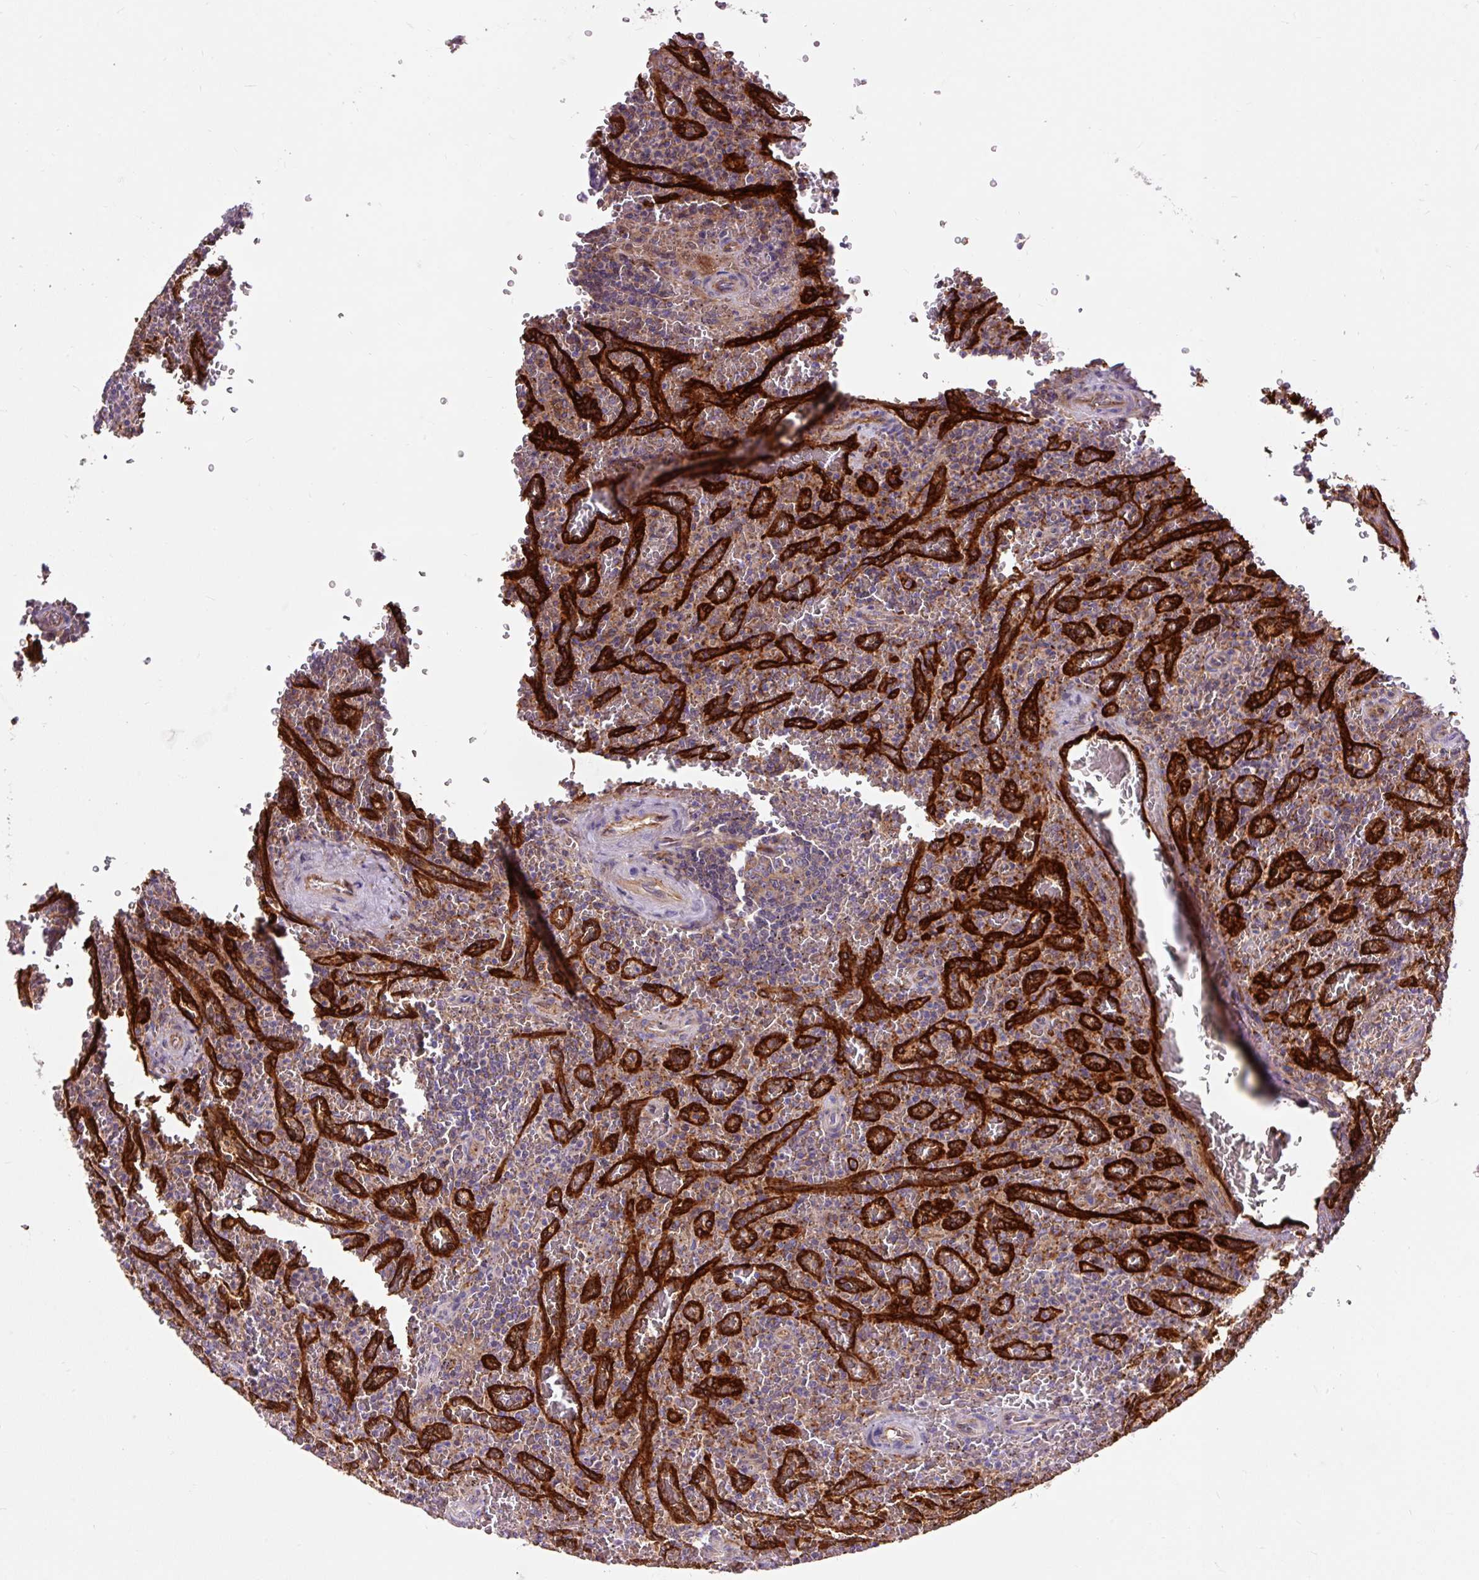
{"staining": {"intensity": "weak", "quantity": "25%-75%", "location": "cytoplasmic/membranous"}, "tissue": "lymphoma", "cell_type": "Tumor cells", "image_type": "cancer", "snomed": [{"axis": "morphology", "description": "Malignant lymphoma, non-Hodgkin's type, Low grade"}, {"axis": "topography", "description": "Spleen"}], "caption": "Immunohistochemical staining of human low-grade malignant lymphoma, non-Hodgkin's type displays low levels of weak cytoplasmic/membranous positivity in about 25%-75% of tumor cells. Nuclei are stained in blue.", "gene": "PCDHGB3", "patient": {"sex": "female", "age": 64}}